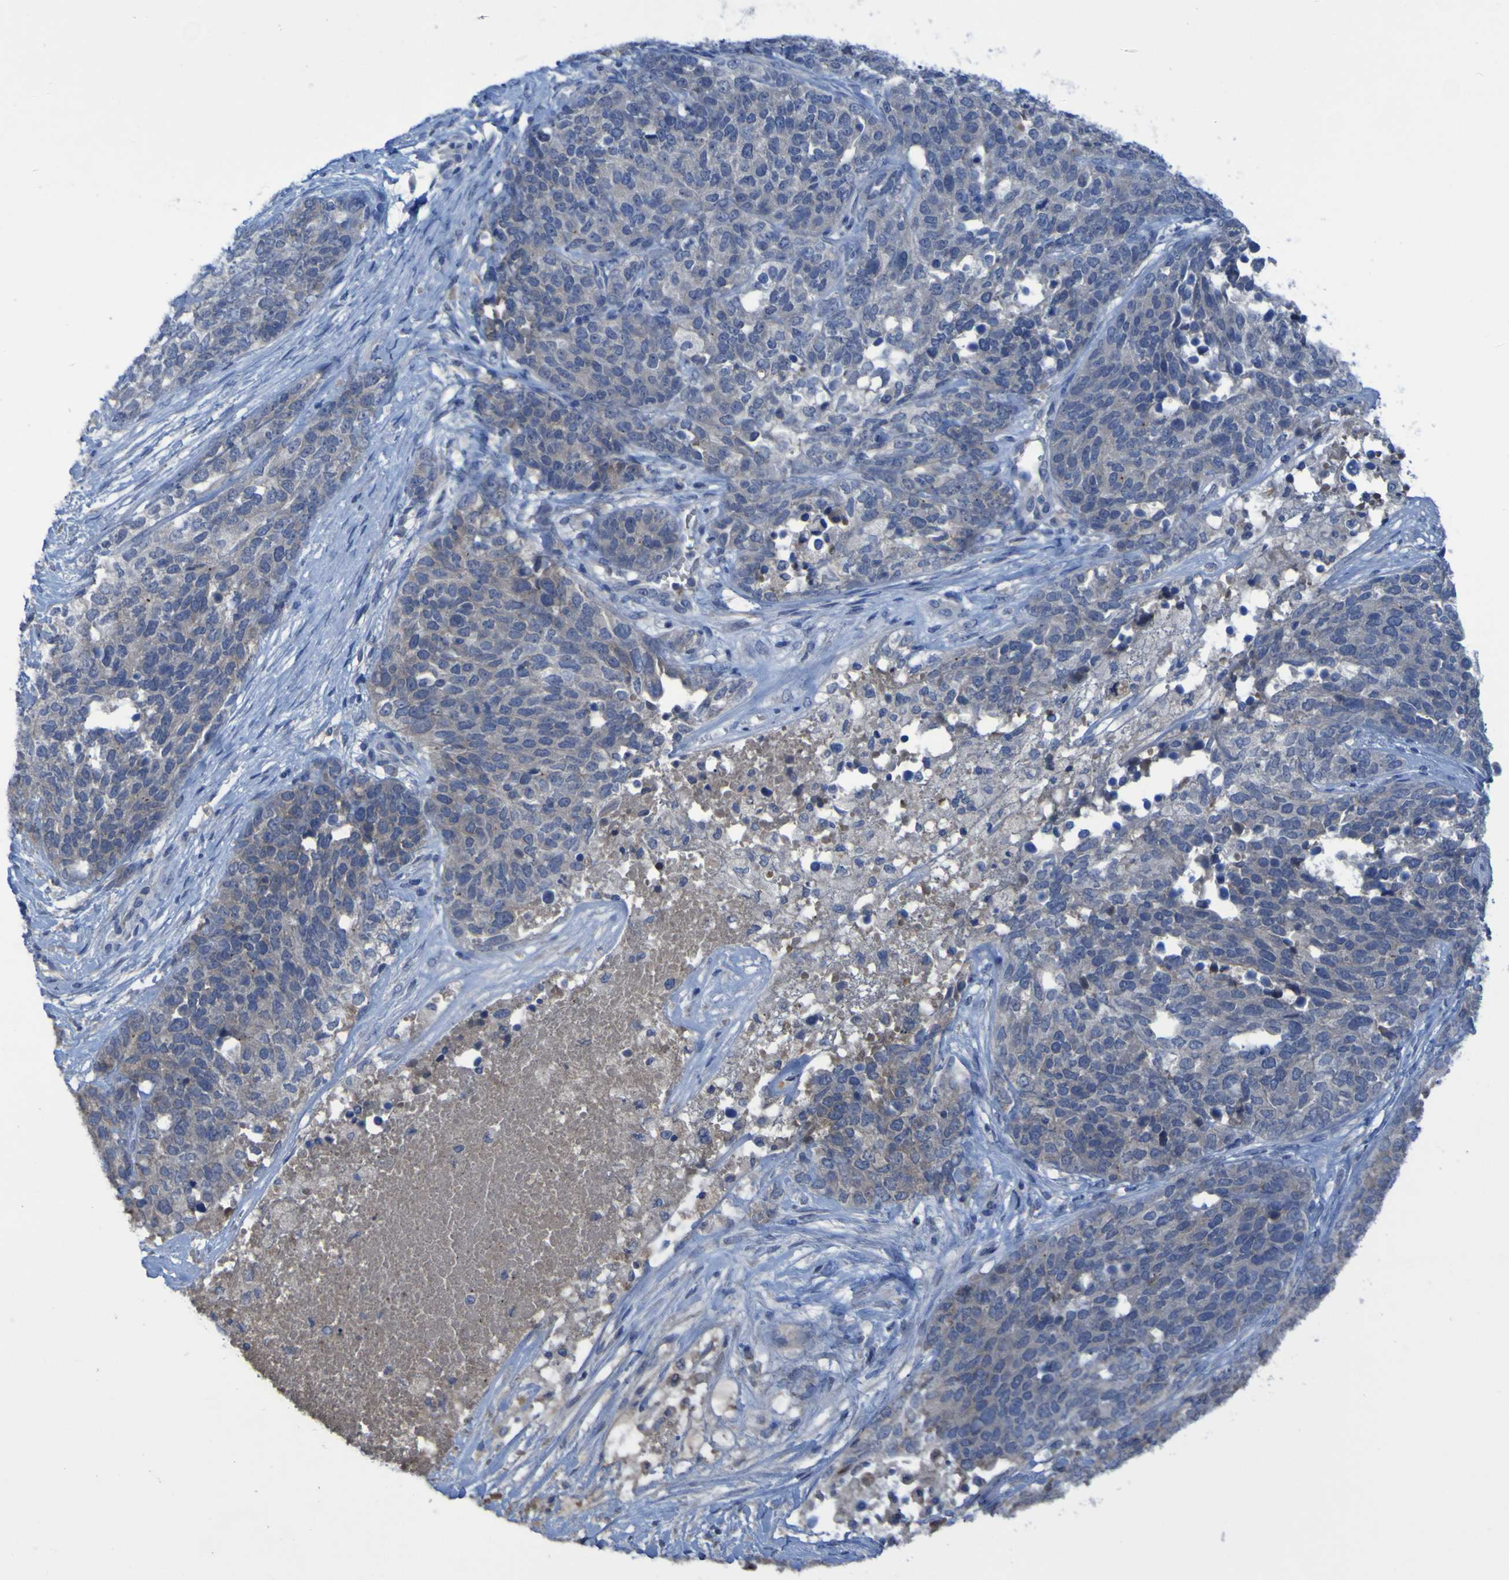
{"staining": {"intensity": "negative", "quantity": "none", "location": "none"}, "tissue": "ovarian cancer", "cell_type": "Tumor cells", "image_type": "cancer", "snomed": [{"axis": "morphology", "description": "Cystadenocarcinoma, serous, NOS"}, {"axis": "topography", "description": "Ovary"}], "caption": "Serous cystadenocarcinoma (ovarian) was stained to show a protein in brown. There is no significant positivity in tumor cells.", "gene": "SGK2", "patient": {"sex": "female", "age": 44}}